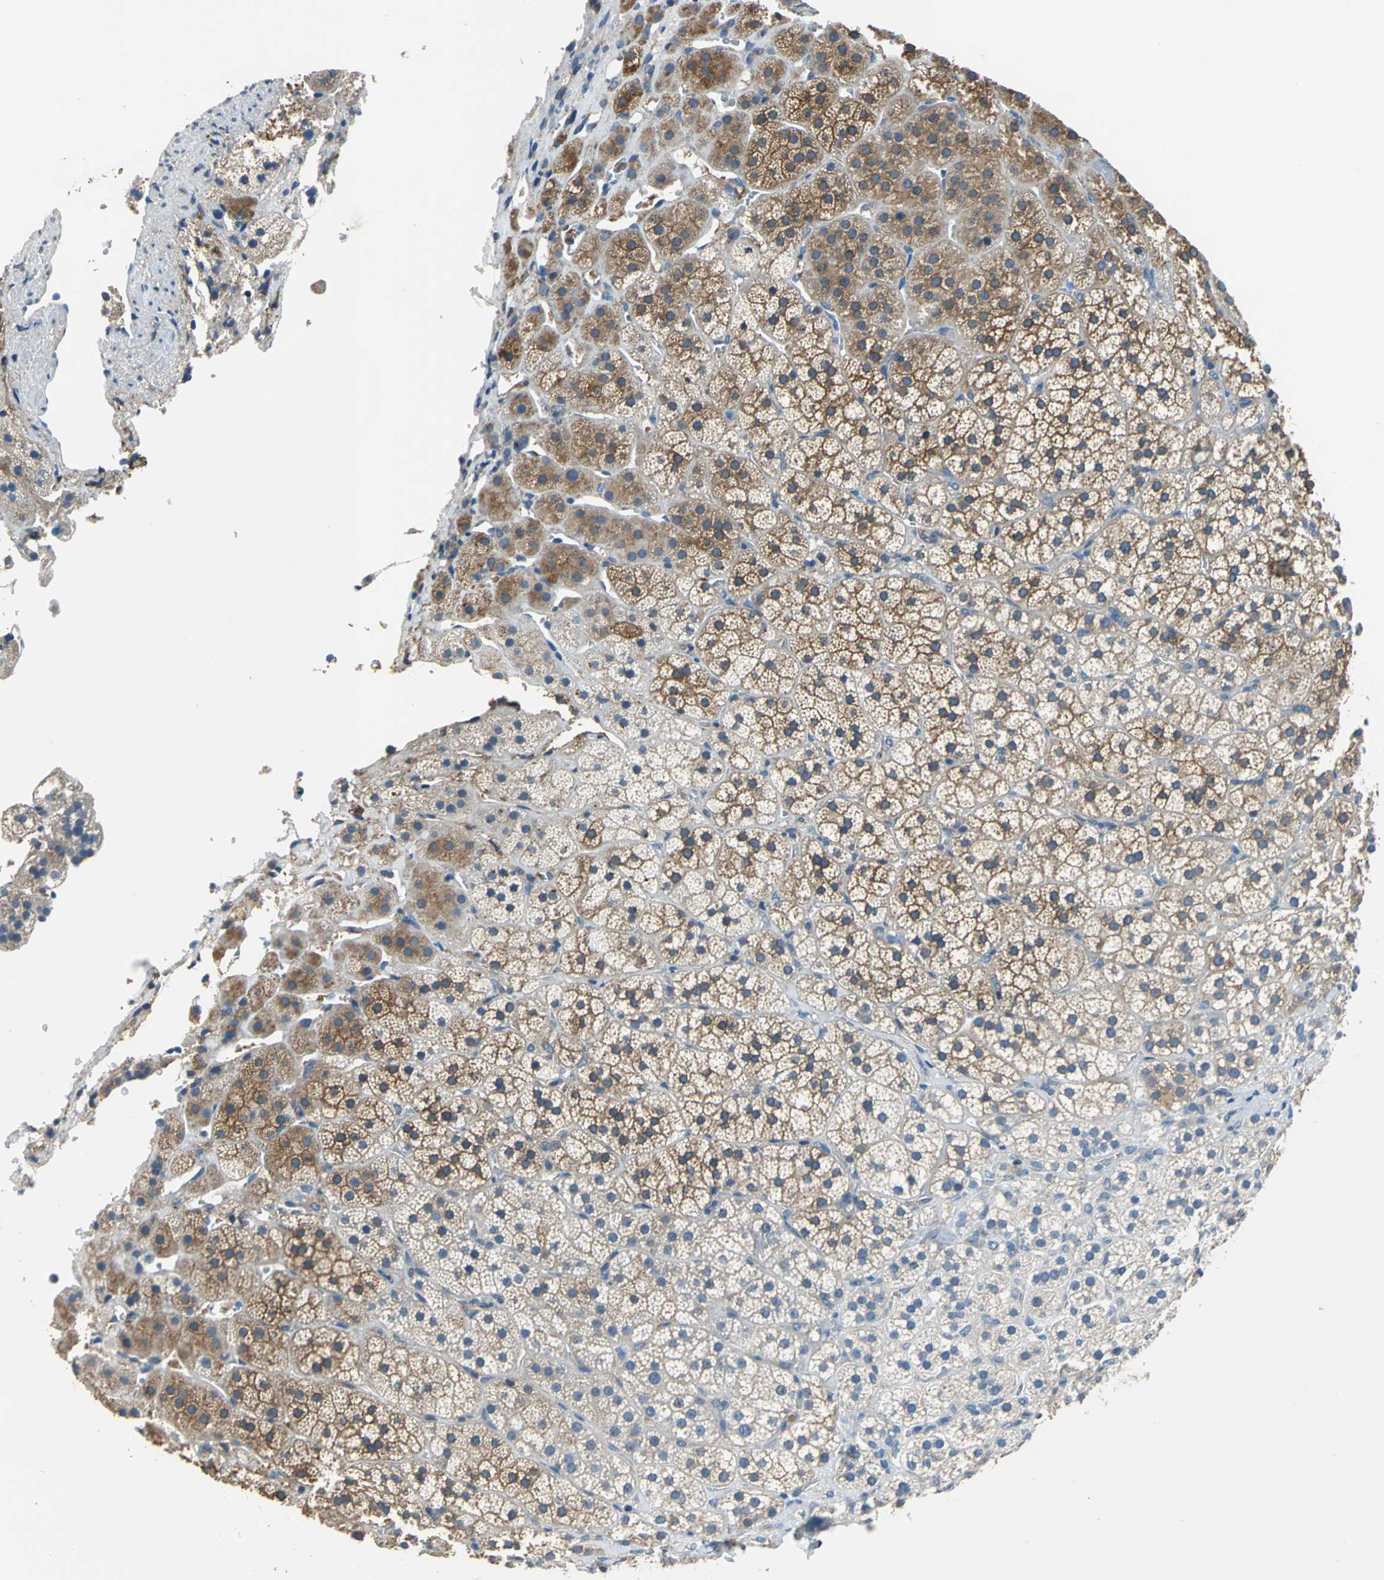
{"staining": {"intensity": "moderate", "quantity": "25%-75%", "location": "cytoplasmic/membranous"}, "tissue": "adrenal gland", "cell_type": "Glandular cells", "image_type": "normal", "snomed": [{"axis": "morphology", "description": "Normal tissue, NOS"}, {"axis": "topography", "description": "Adrenal gland"}], "caption": "This is an image of immunohistochemistry staining of unremarkable adrenal gland, which shows moderate expression in the cytoplasmic/membranous of glandular cells.", "gene": "PRKCA", "patient": {"sex": "female", "age": 44}}